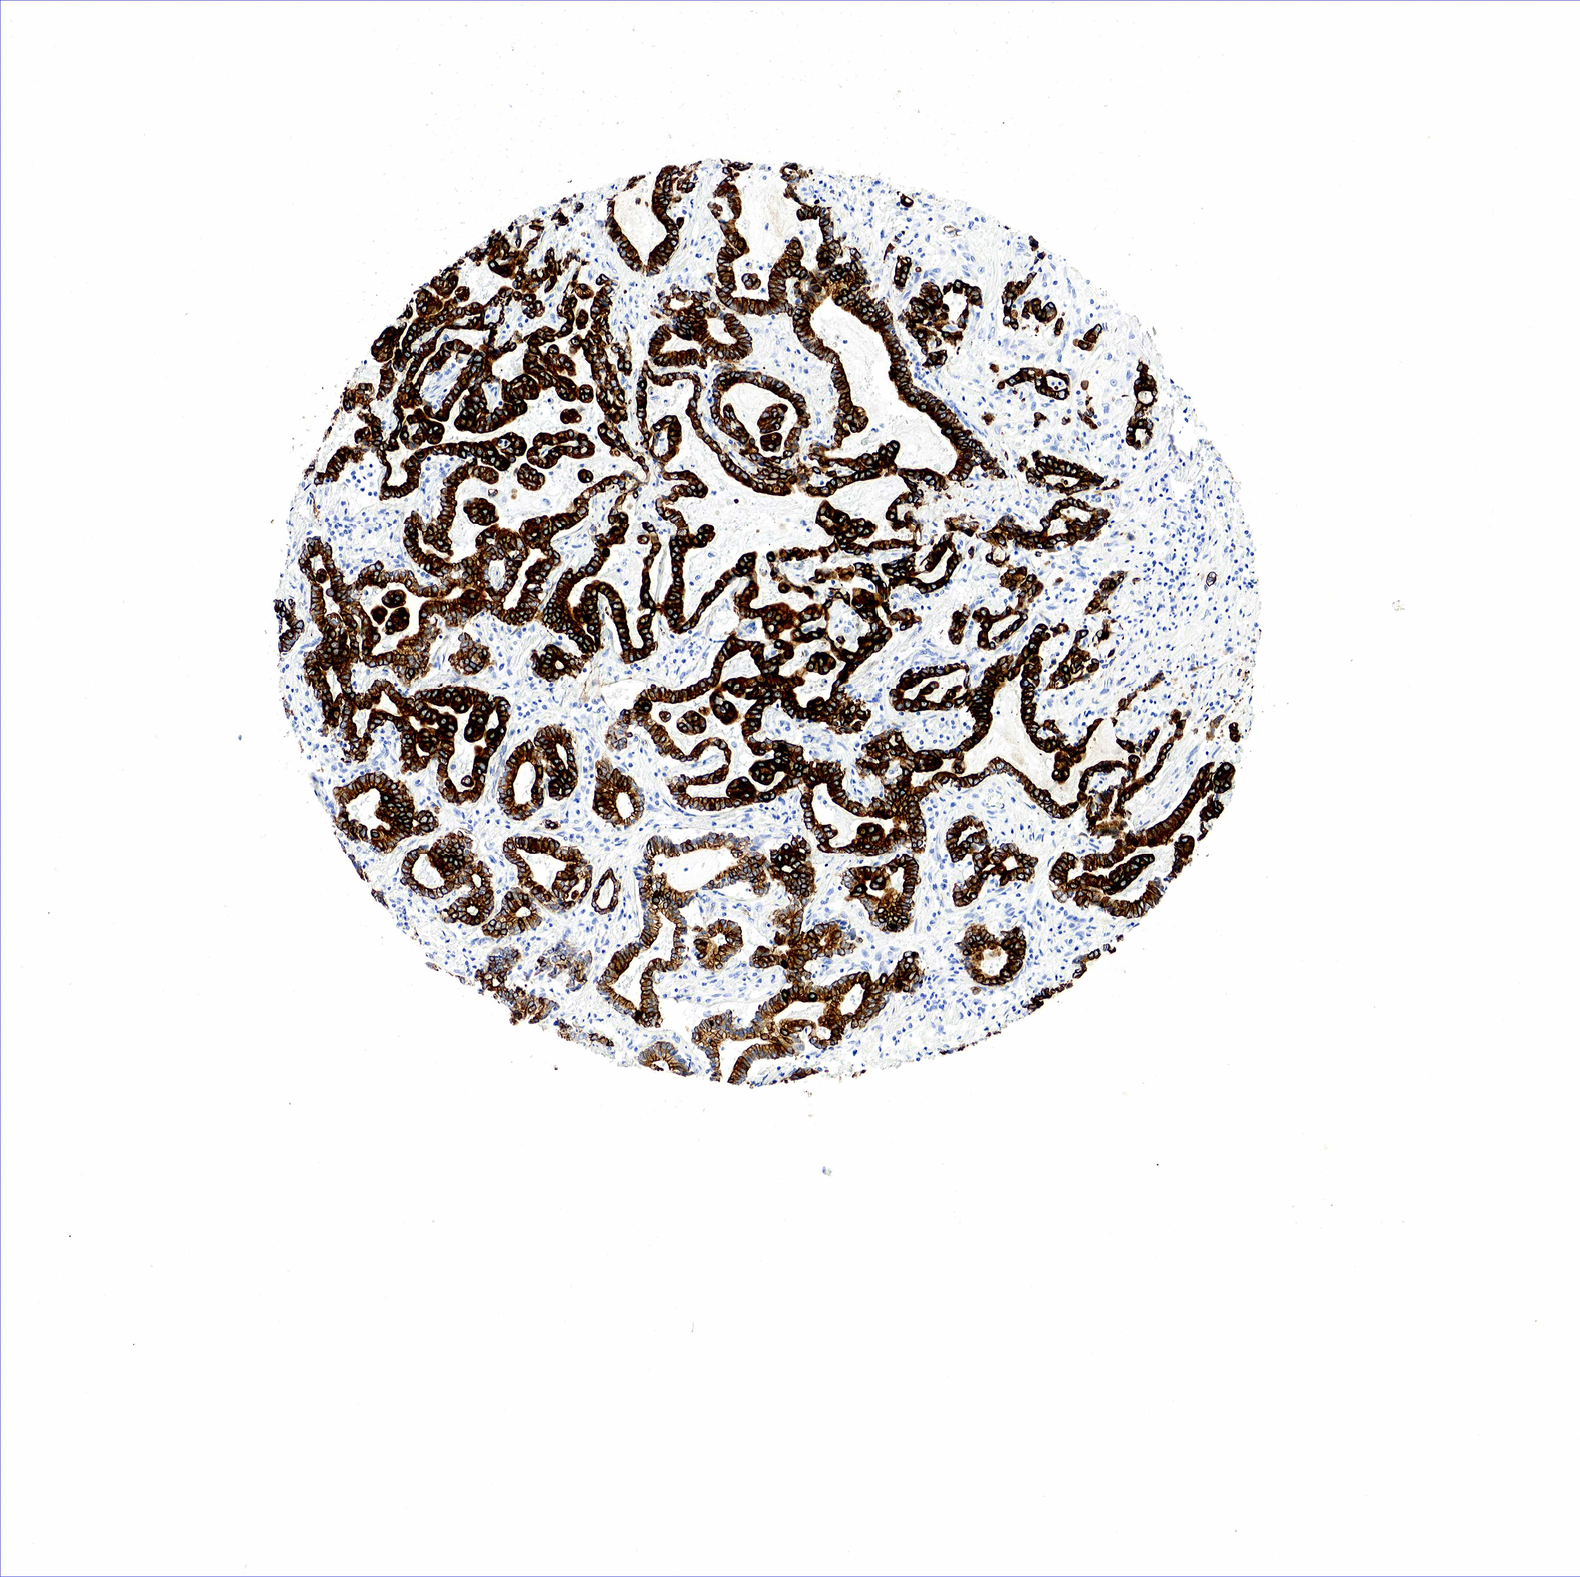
{"staining": {"intensity": "strong", "quantity": ">75%", "location": "cytoplasmic/membranous"}, "tissue": "liver cancer", "cell_type": "Tumor cells", "image_type": "cancer", "snomed": [{"axis": "morphology", "description": "Cholangiocarcinoma"}, {"axis": "topography", "description": "Liver"}], "caption": "Tumor cells demonstrate high levels of strong cytoplasmic/membranous staining in approximately >75% of cells in human cholangiocarcinoma (liver).", "gene": "KRT18", "patient": {"sex": "male", "age": 57}}